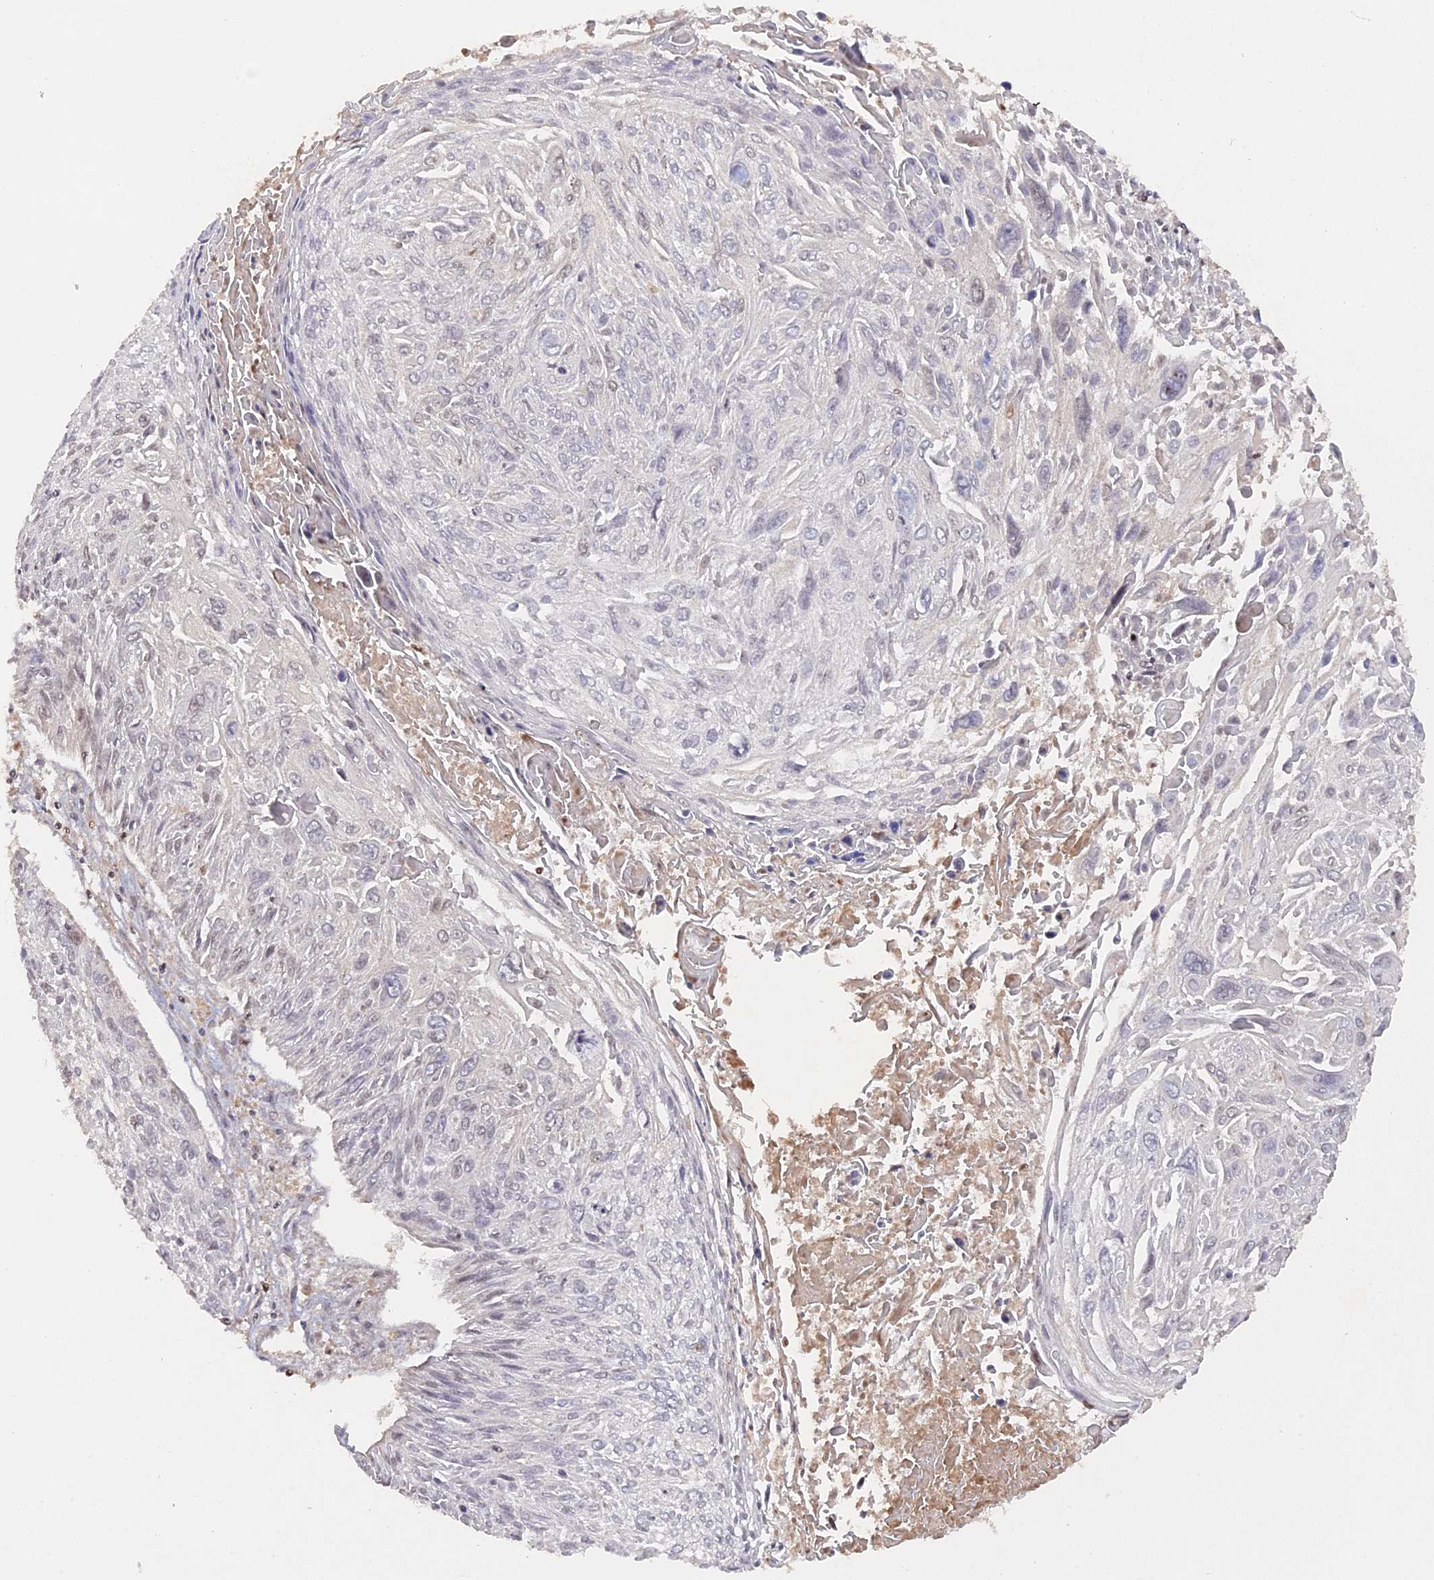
{"staining": {"intensity": "negative", "quantity": "none", "location": "none"}, "tissue": "cervical cancer", "cell_type": "Tumor cells", "image_type": "cancer", "snomed": [{"axis": "morphology", "description": "Squamous cell carcinoma, NOS"}, {"axis": "topography", "description": "Cervix"}], "caption": "The micrograph exhibits no significant staining in tumor cells of cervical squamous cell carcinoma.", "gene": "MPV17L", "patient": {"sex": "female", "age": 51}}